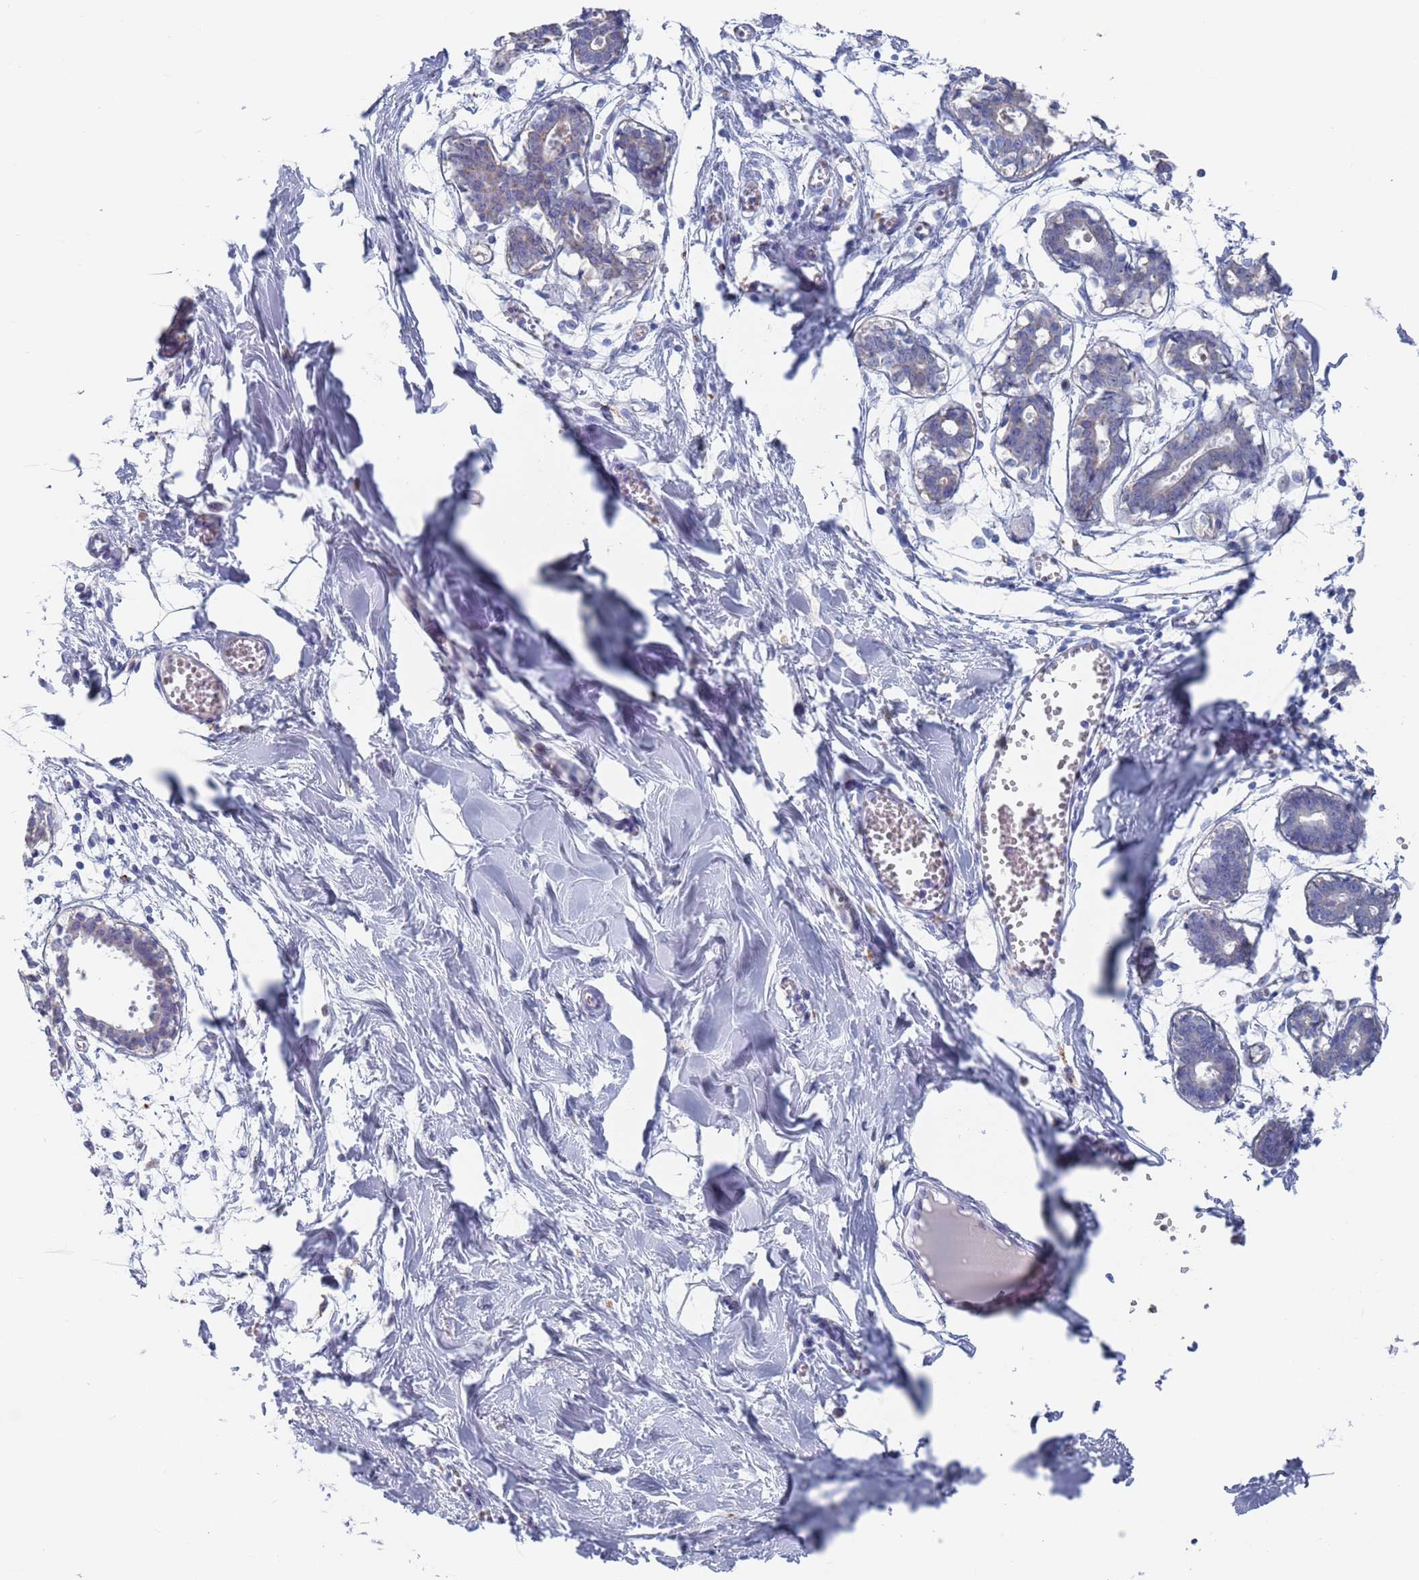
{"staining": {"intensity": "negative", "quantity": "none", "location": "none"}, "tissue": "breast", "cell_type": "Adipocytes", "image_type": "normal", "snomed": [{"axis": "morphology", "description": "Normal tissue, NOS"}, {"axis": "topography", "description": "Breast"}], "caption": "Immunohistochemical staining of benign human breast reveals no significant expression in adipocytes.", "gene": "FUCA1", "patient": {"sex": "female", "age": 27}}